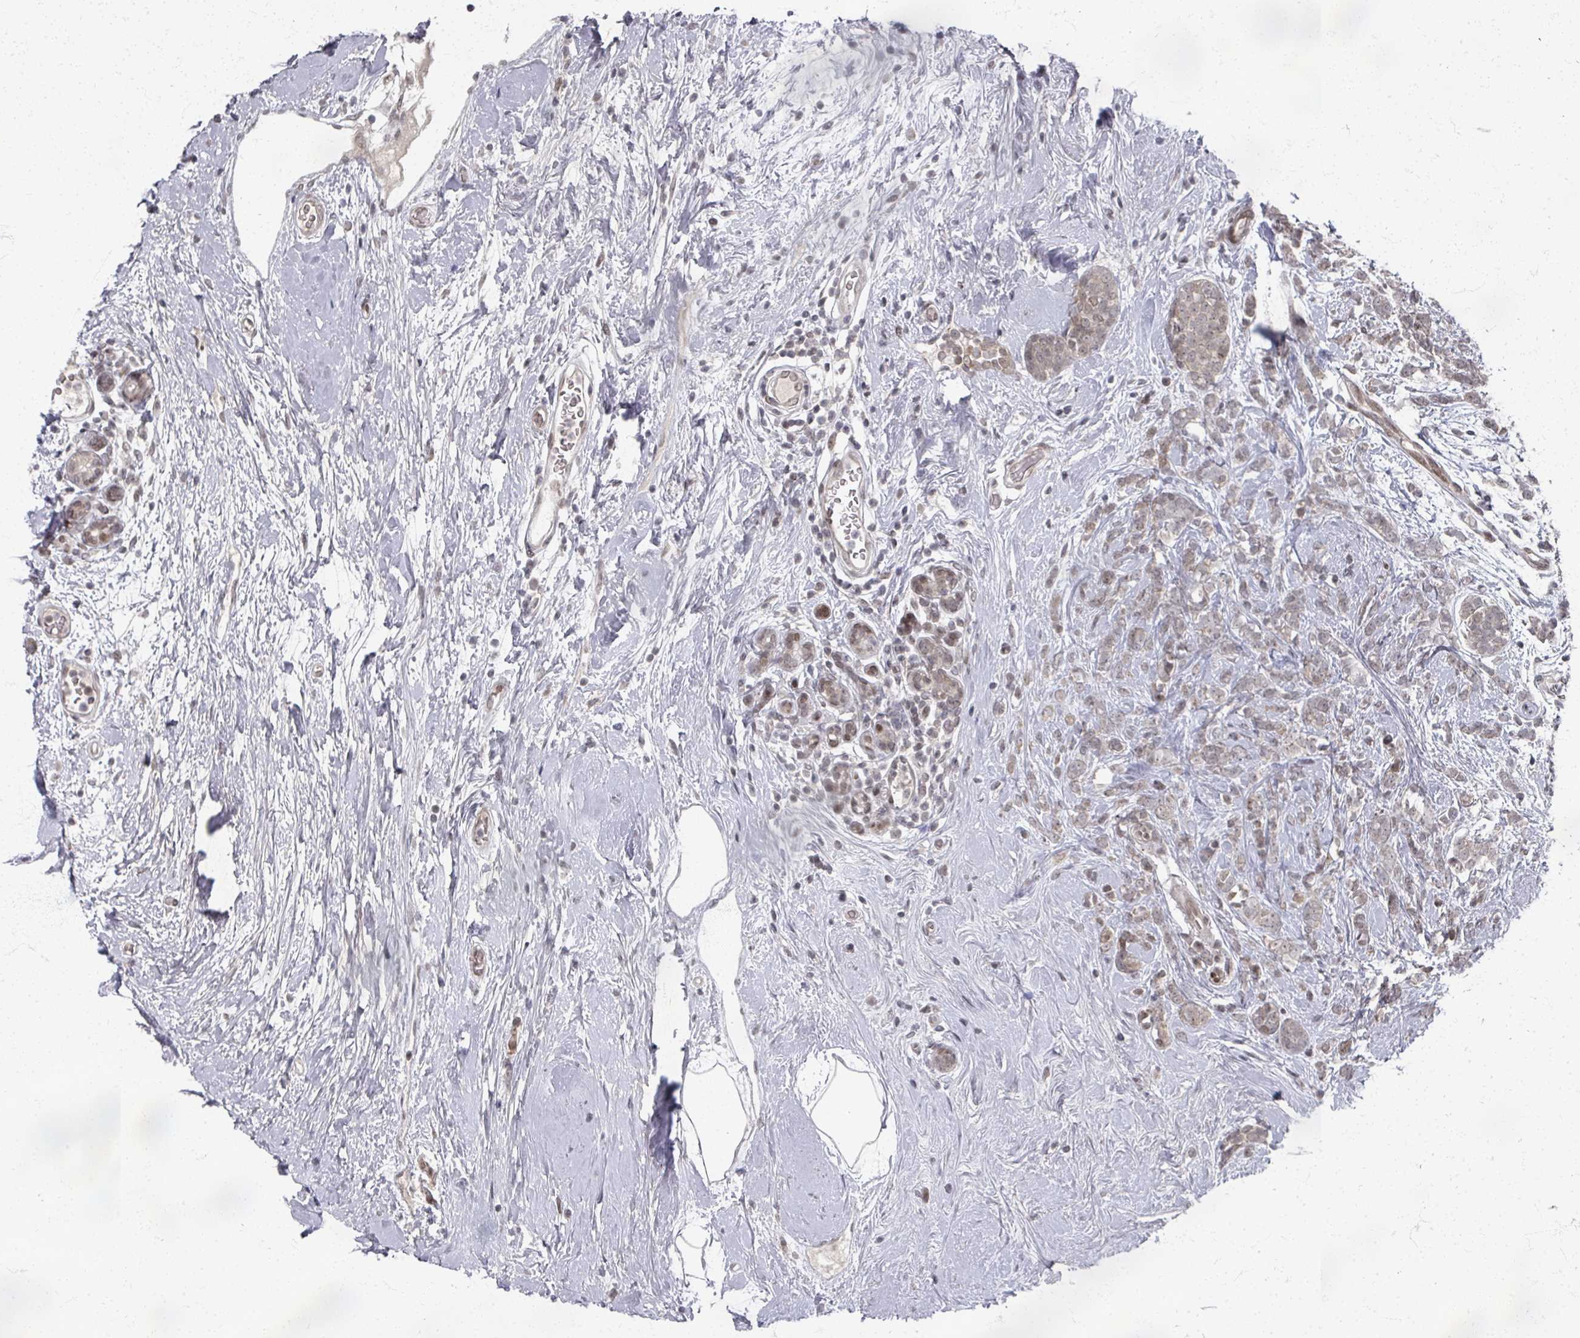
{"staining": {"intensity": "weak", "quantity": ">75%", "location": "cytoplasmic/membranous,nuclear"}, "tissue": "breast cancer", "cell_type": "Tumor cells", "image_type": "cancer", "snomed": [{"axis": "morphology", "description": "Duct carcinoma"}, {"axis": "topography", "description": "Breast"}], "caption": "Immunohistochemical staining of breast cancer (infiltrating ductal carcinoma) demonstrates low levels of weak cytoplasmic/membranous and nuclear expression in approximately >75% of tumor cells.", "gene": "PSKH1", "patient": {"sex": "female", "age": 75}}